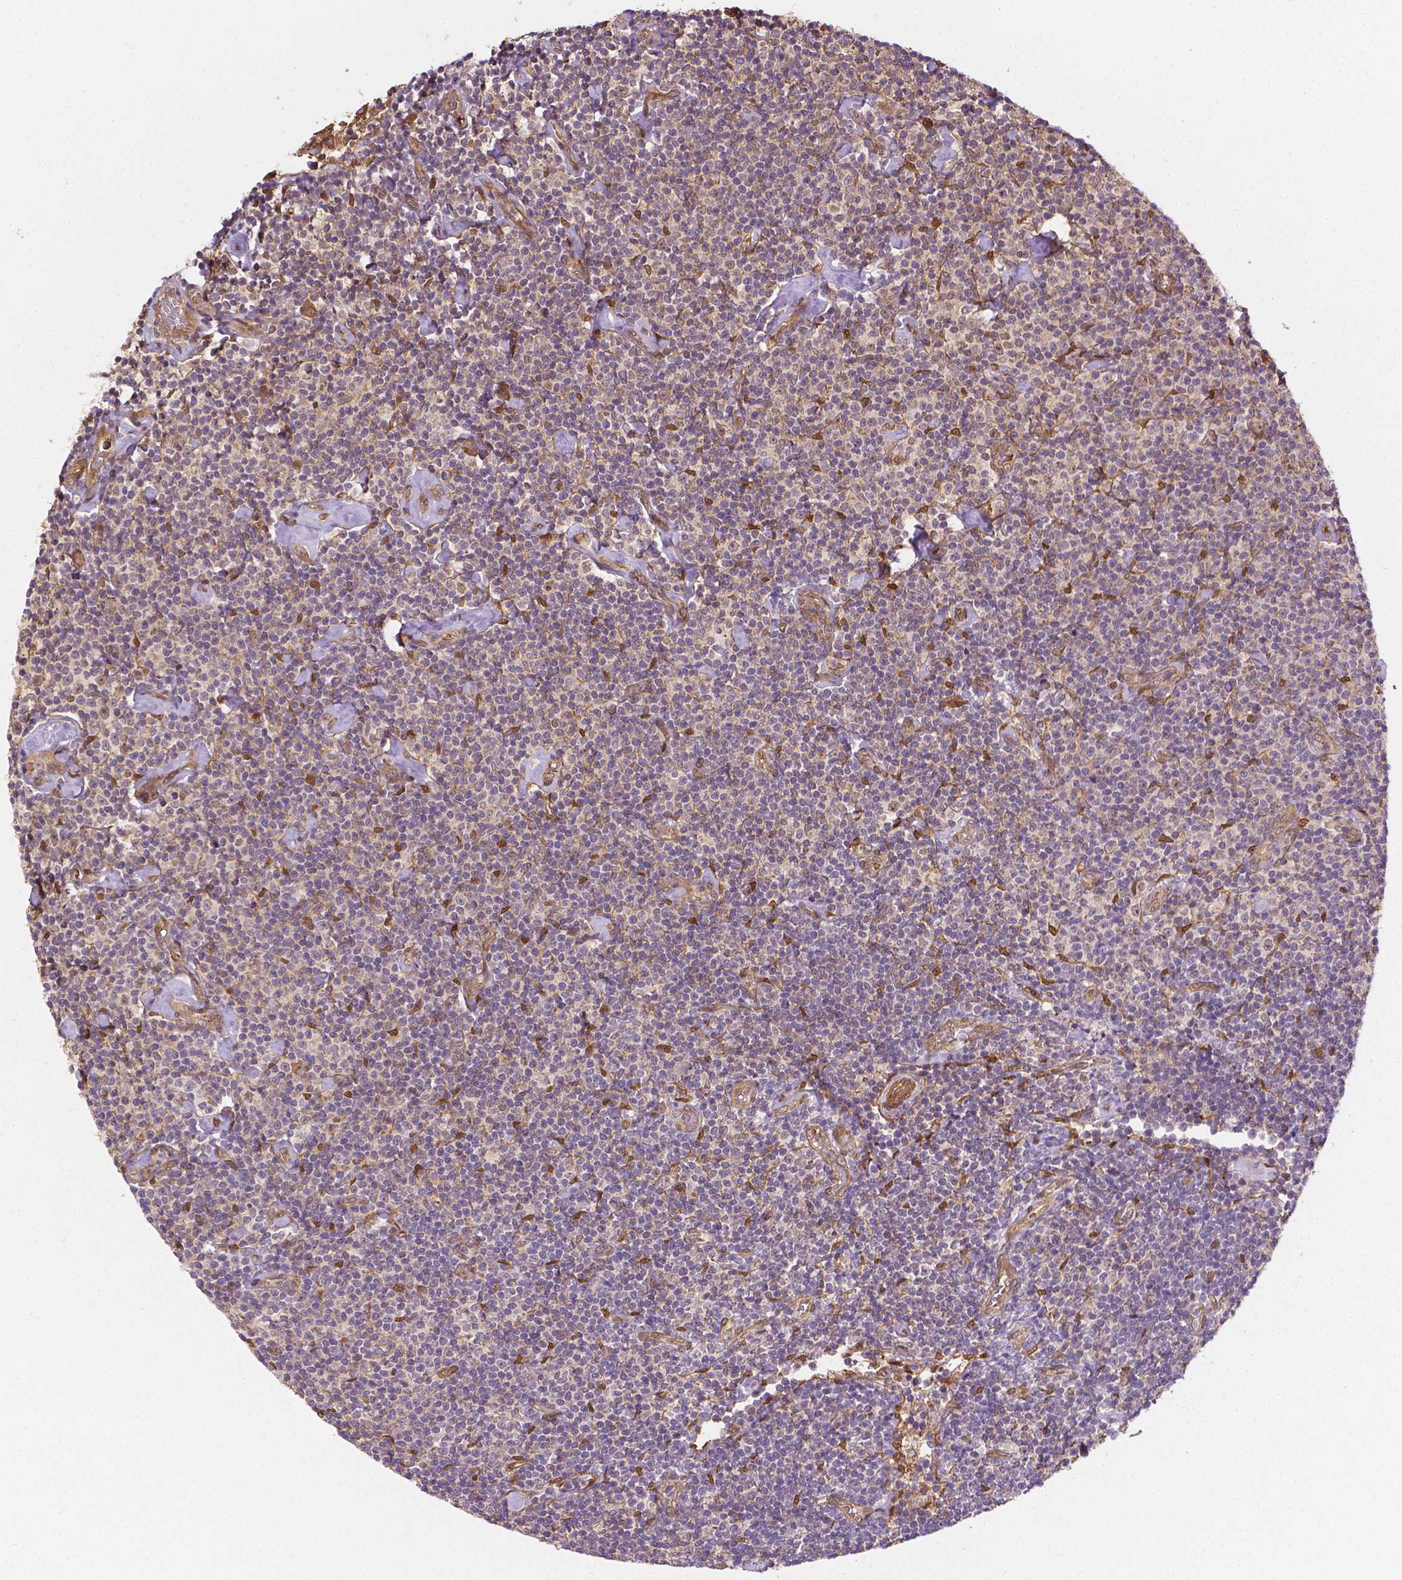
{"staining": {"intensity": "negative", "quantity": "none", "location": "none"}, "tissue": "lymphoma", "cell_type": "Tumor cells", "image_type": "cancer", "snomed": [{"axis": "morphology", "description": "Malignant lymphoma, non-Hodgkin's type, Low grade"}, {"axis": "topography", "description": "Lymph node"}], "caption": "Tumor cells are negative for protein expression in human low-grade malignant lymphoma, non-Hodgkin's type.", "gene": "YAP1", "patient": {"sex": "male", "age": 81}}